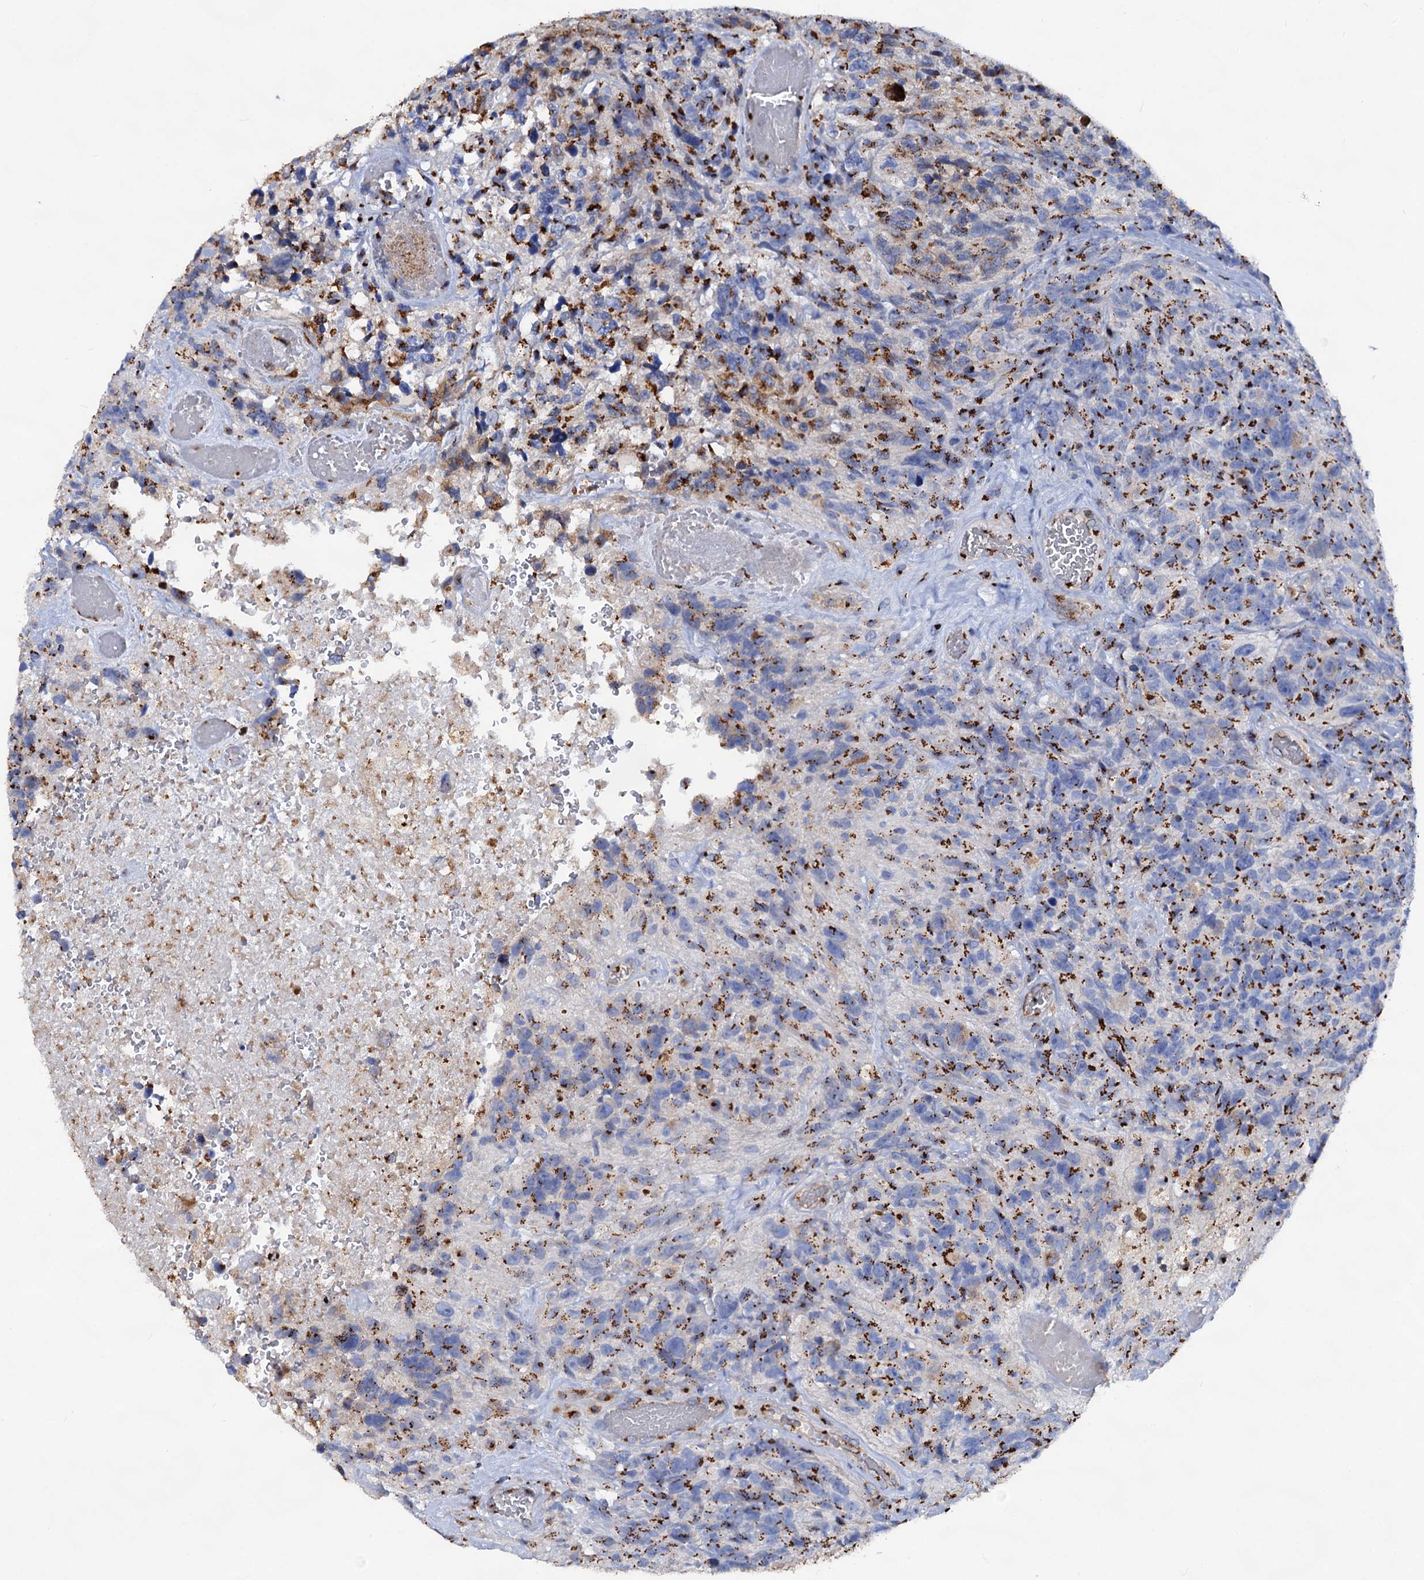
{"staining": {"intensity": "strong", "quantity": "25%-75%", "location": "cytoplasmic/membranous"}, "tissue": "glioma", "cell_type": "Tumor cells", "image_type": "cancer", "snomed": [{"axis": "morphology", "description": "Glioma, malignant, High grade"}, {"axis": "topography", "description": "Brain"}], "caption": "Glioma tissue shows strong cytoplasmic/membranous expression in approximately 25%-75% of tumor cells", "gene": "TM9SF3", "patient": {"sex": "male", "age": 69}}